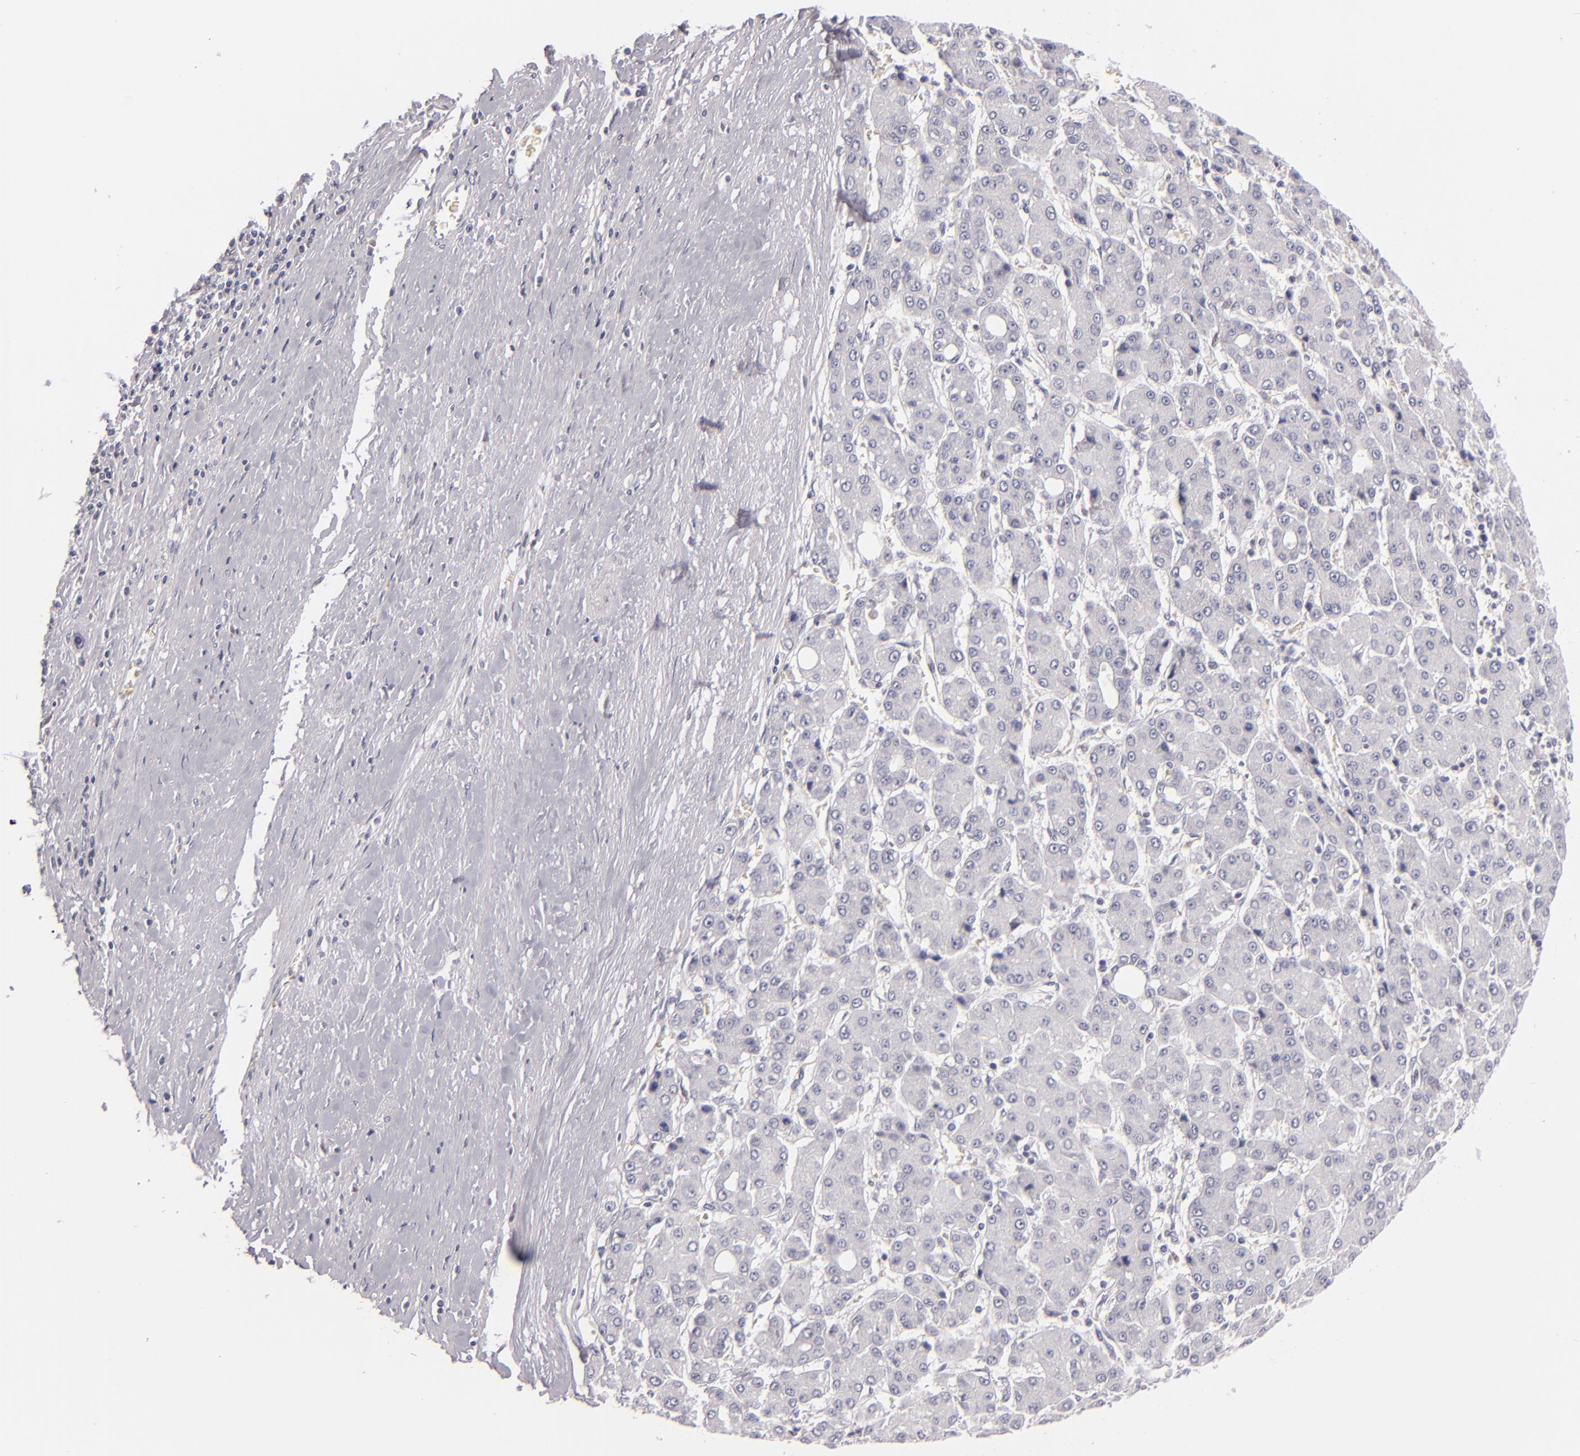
{"staining": {"intensity": "negative", "quantity": "none", "location": "none"}, "tissue": "liver cancer", "cell_type": "Tumor cells", "image_type": "cancer", "snomed": [{"axis": "morphology", "description": "Carcinoma, Hepatocellular, NOS"}, {"axis": "topography", "description": "Liver"}], "caption": "This is an immunohistochemistry (IHC) histopathology image of liver cancer (hepatocellular carcinoma). There is no positivity in tumor cells.", "gene": "F13A1", "patient": {"sex": "male", "age": 69}}